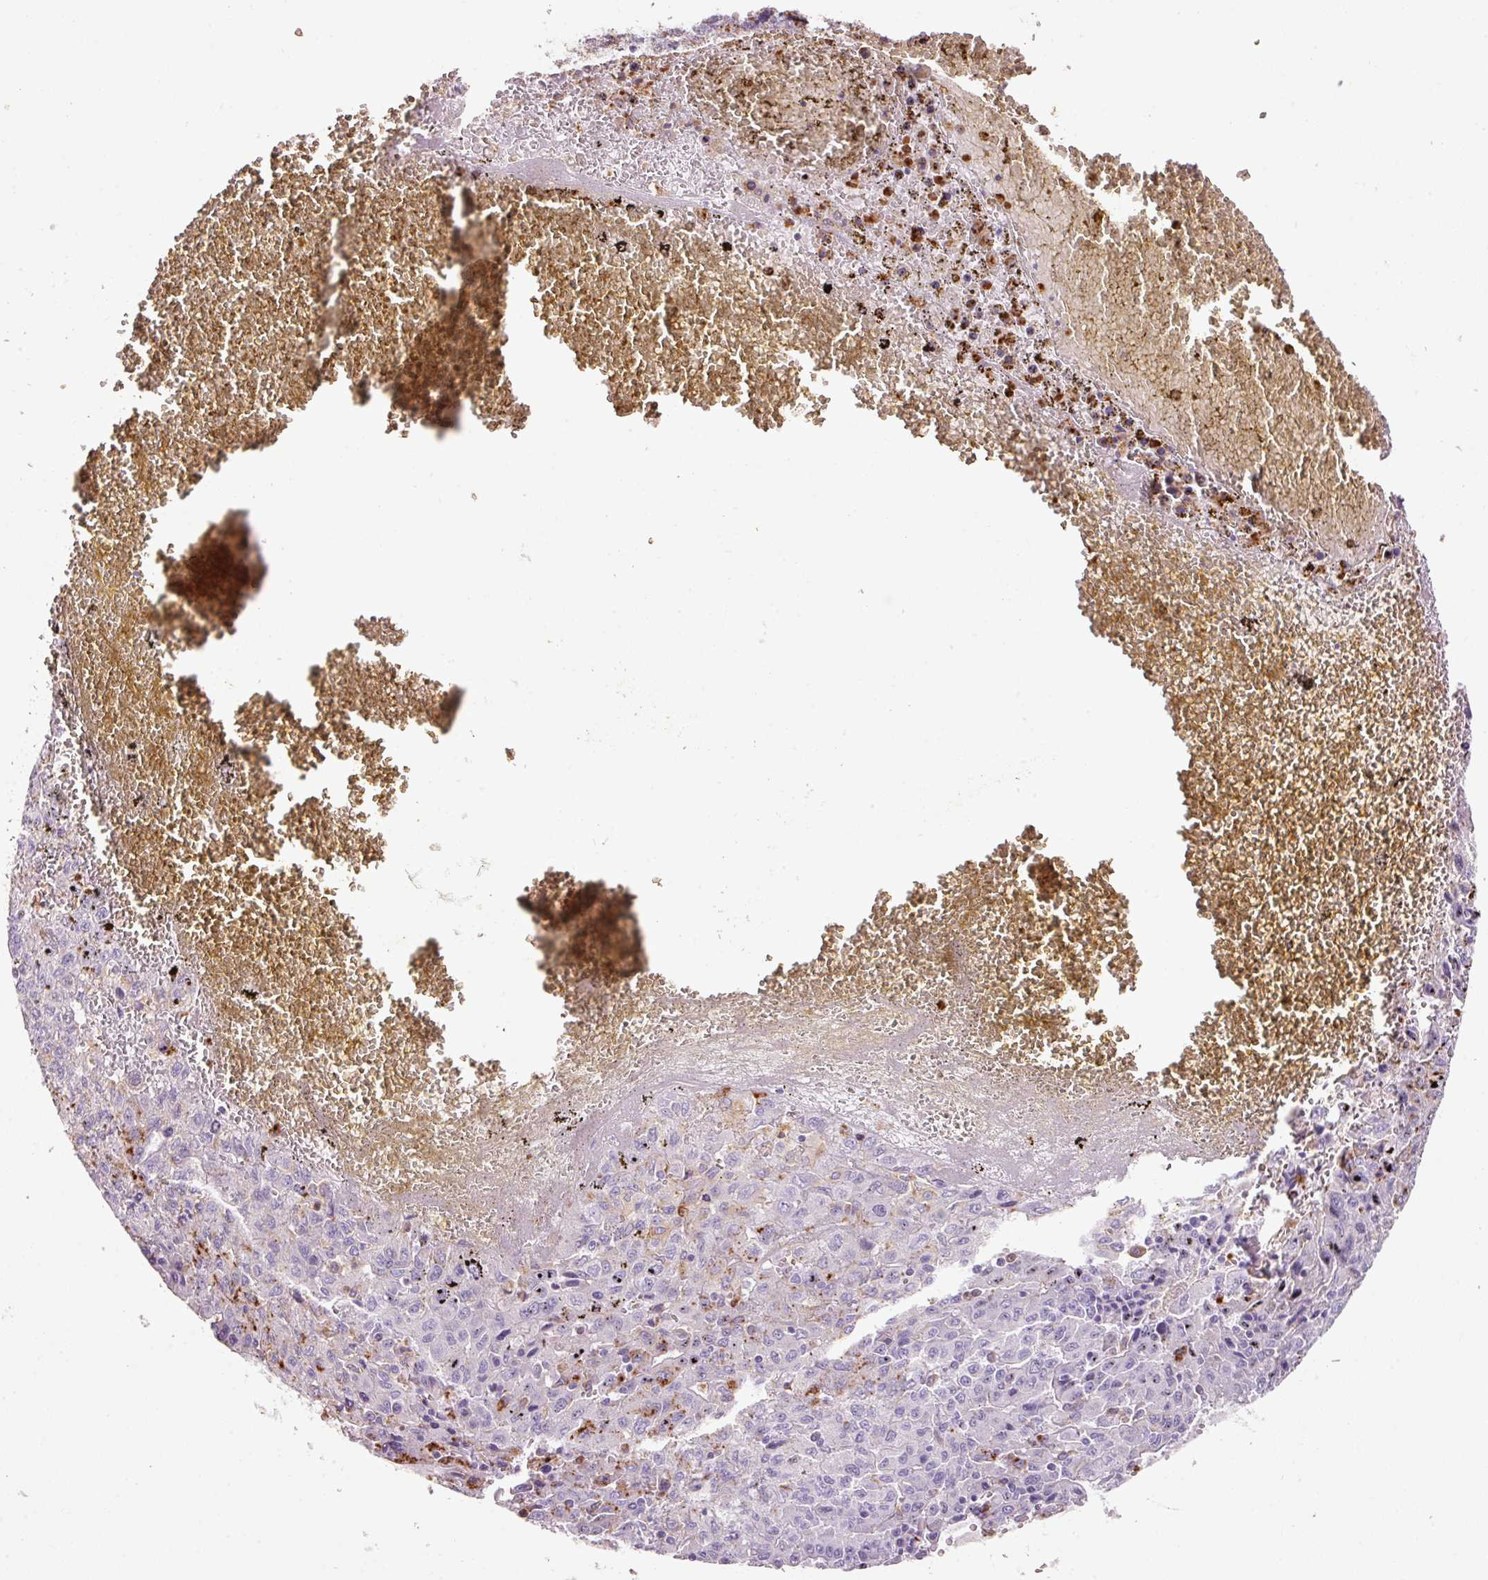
{"staining": {"intensity": "negative", "quantity": "none", "location": "none"}, "tissue": "liver cancer", "cell_type": "Tumor cells", "image_type": "cancer", "snomed": [{"axis": "morphology", "description": "Carcinoma, Hepatocellular, NOS"}, {"axis": "topography", "description": "Liver"}], "caption": "Tumor cells show no significant positivity in hepatocellular carcinoma (liver).", "gene": "TMC8", "patient": {"sex": "female", "age": 53}}